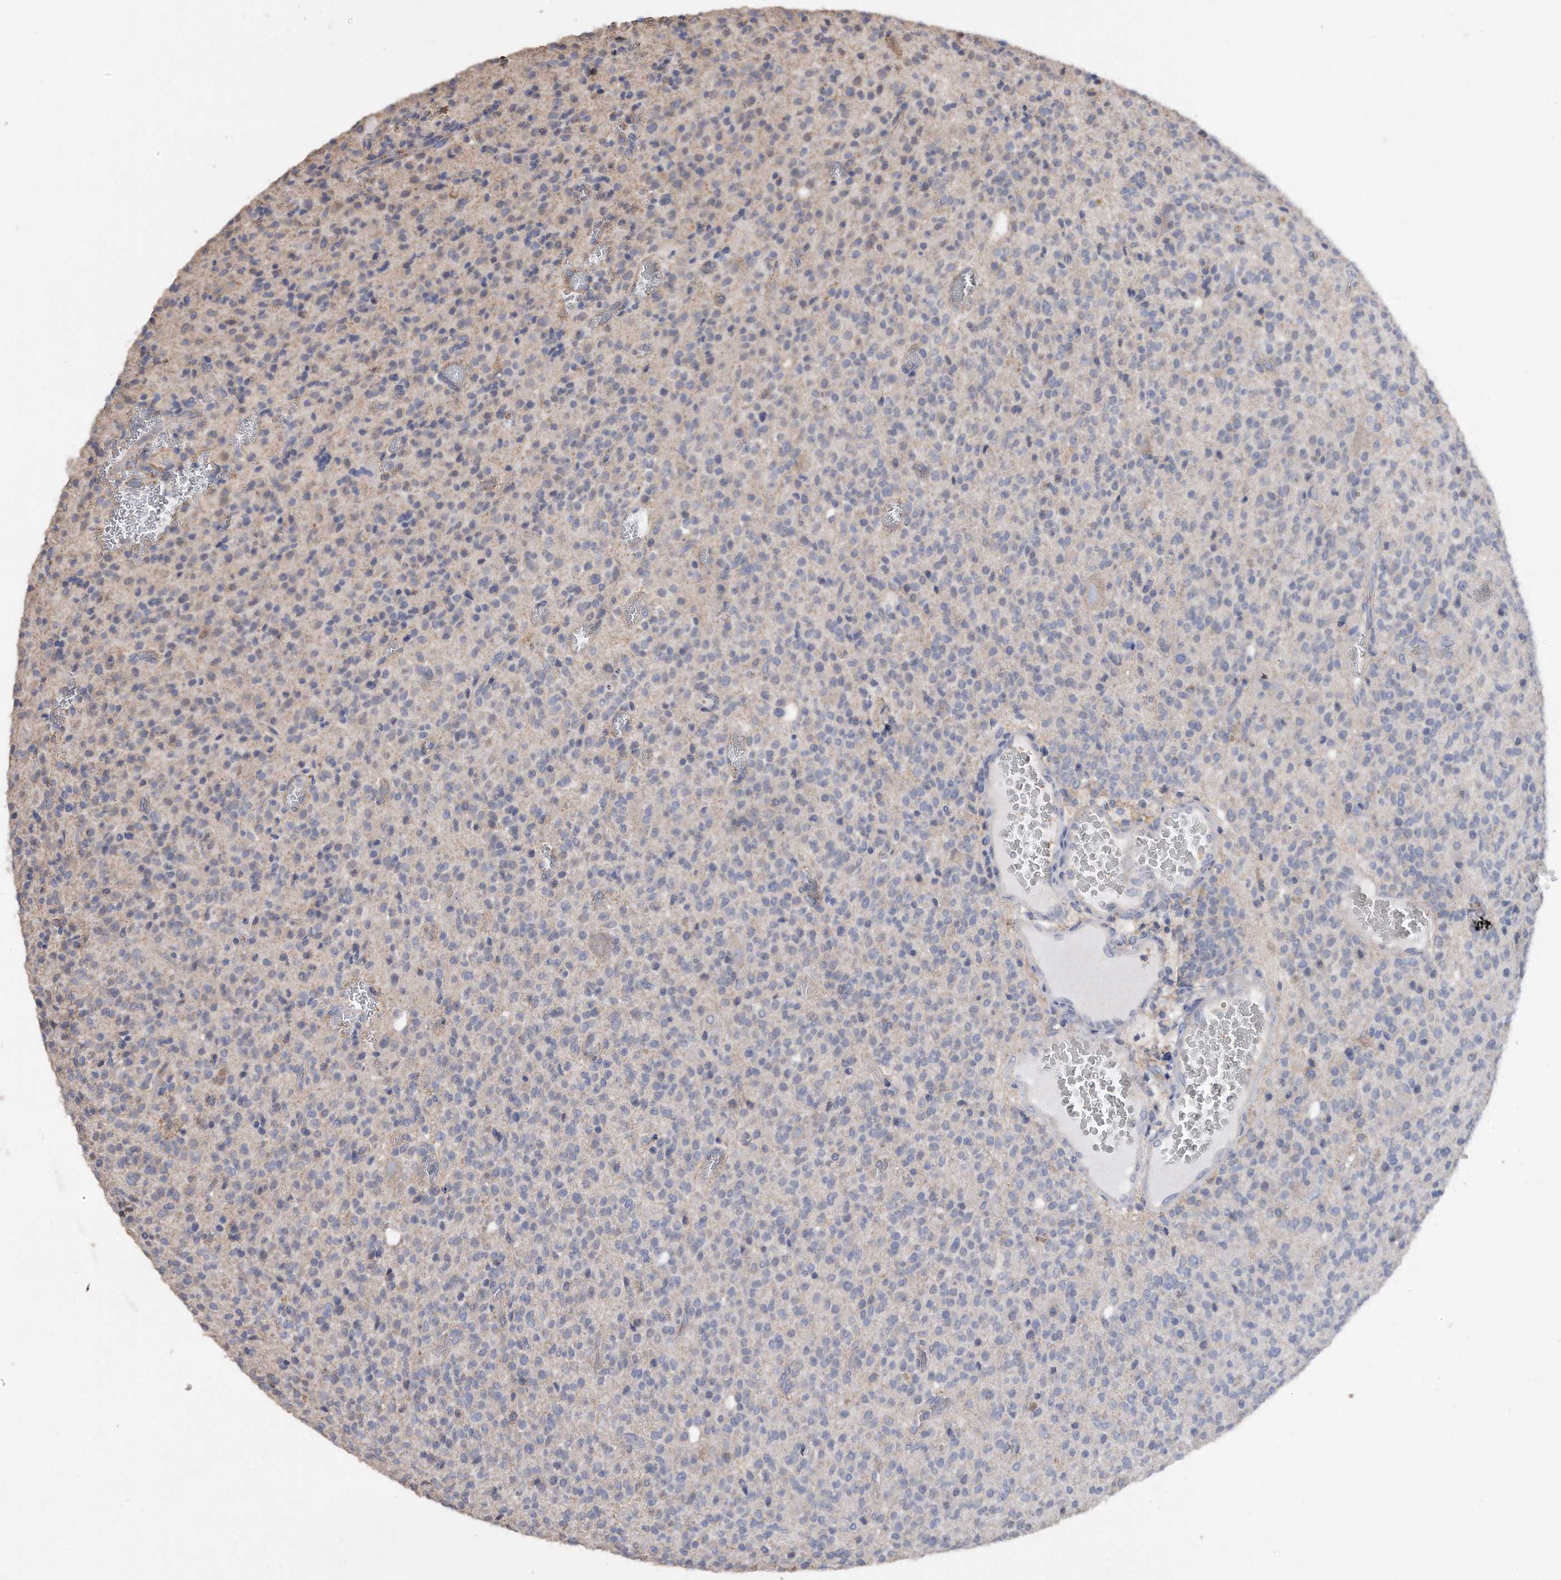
{"staining": {"intensity": "negative", "quantity": "none", "location": "none"}, "tissue": "glioma", "cell_type": "Tumor cells", "image_type": "cancer", "snomed": [{"axis": "morphology", "description": "Glioma, malignant, High grade"}, {"axis": "topography", "description": "Brain"}], "caption": "This is a image of IHC staining of glioma, which shows no positivity in tumor cells.", "gene": "CDCP1", "patient": {"sex": "male", "age": 34}}